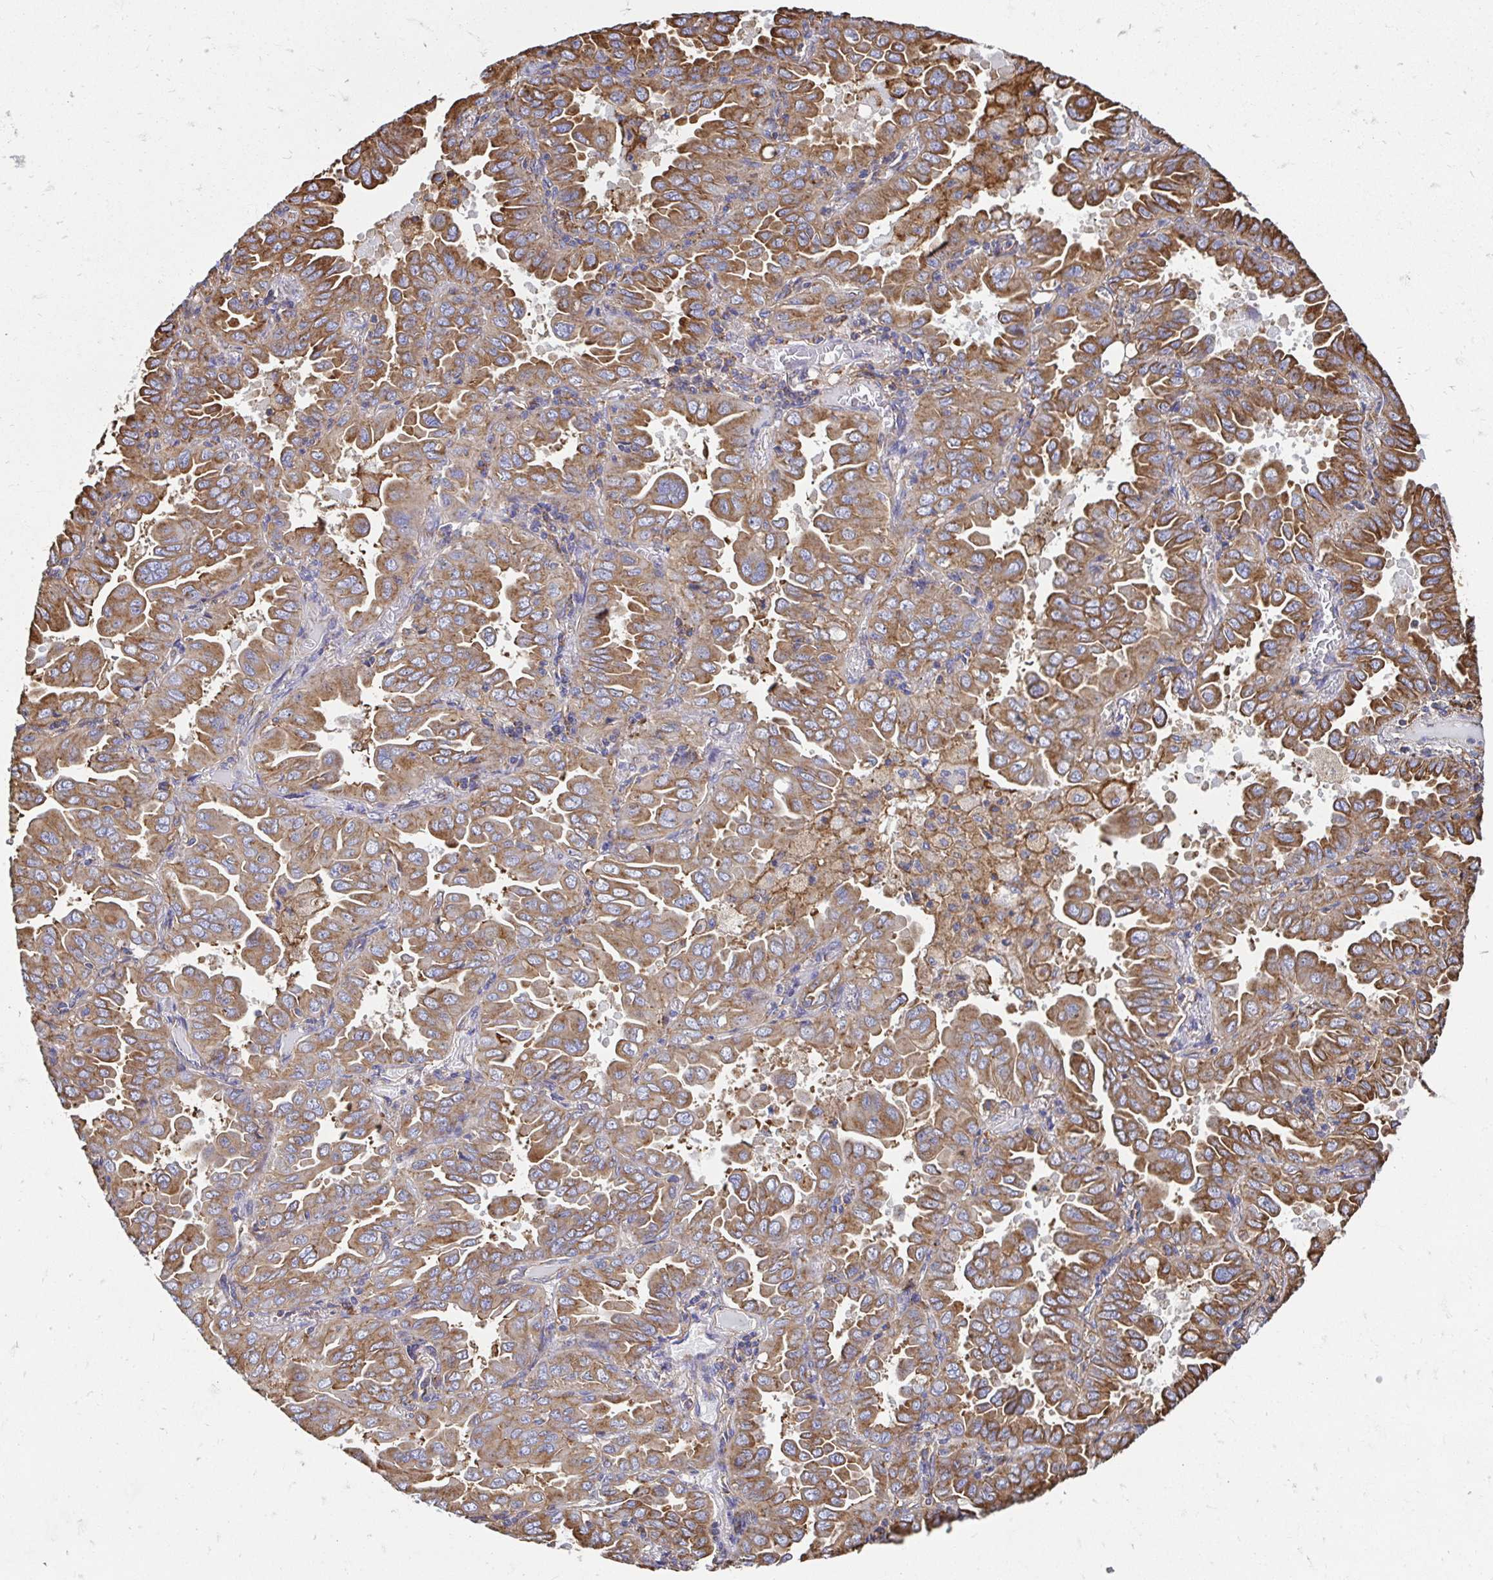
{"staining": {"intensity": "moderate", "quantity": ">75%", "location": "cytoplasmic/membranous"}, "tissue": "lung cancer", "cell_type": "Tumor cells", "image_type": "cancer", "snomed": [{"axis": "morphology", "description": "Adenocarcinoma, NOS"}, {"axis": "topography", "description": "Lung"}], "caption": "IHC micrograph of adenocarcinoma (lung) stained for a protein (brown), which demonstrates medium levels of moderate cytoplasmic/membranous staining in approximately >75% of tumor cells.", "gene": "CLTC", "patient": {"sex": "male", "age": 64}}